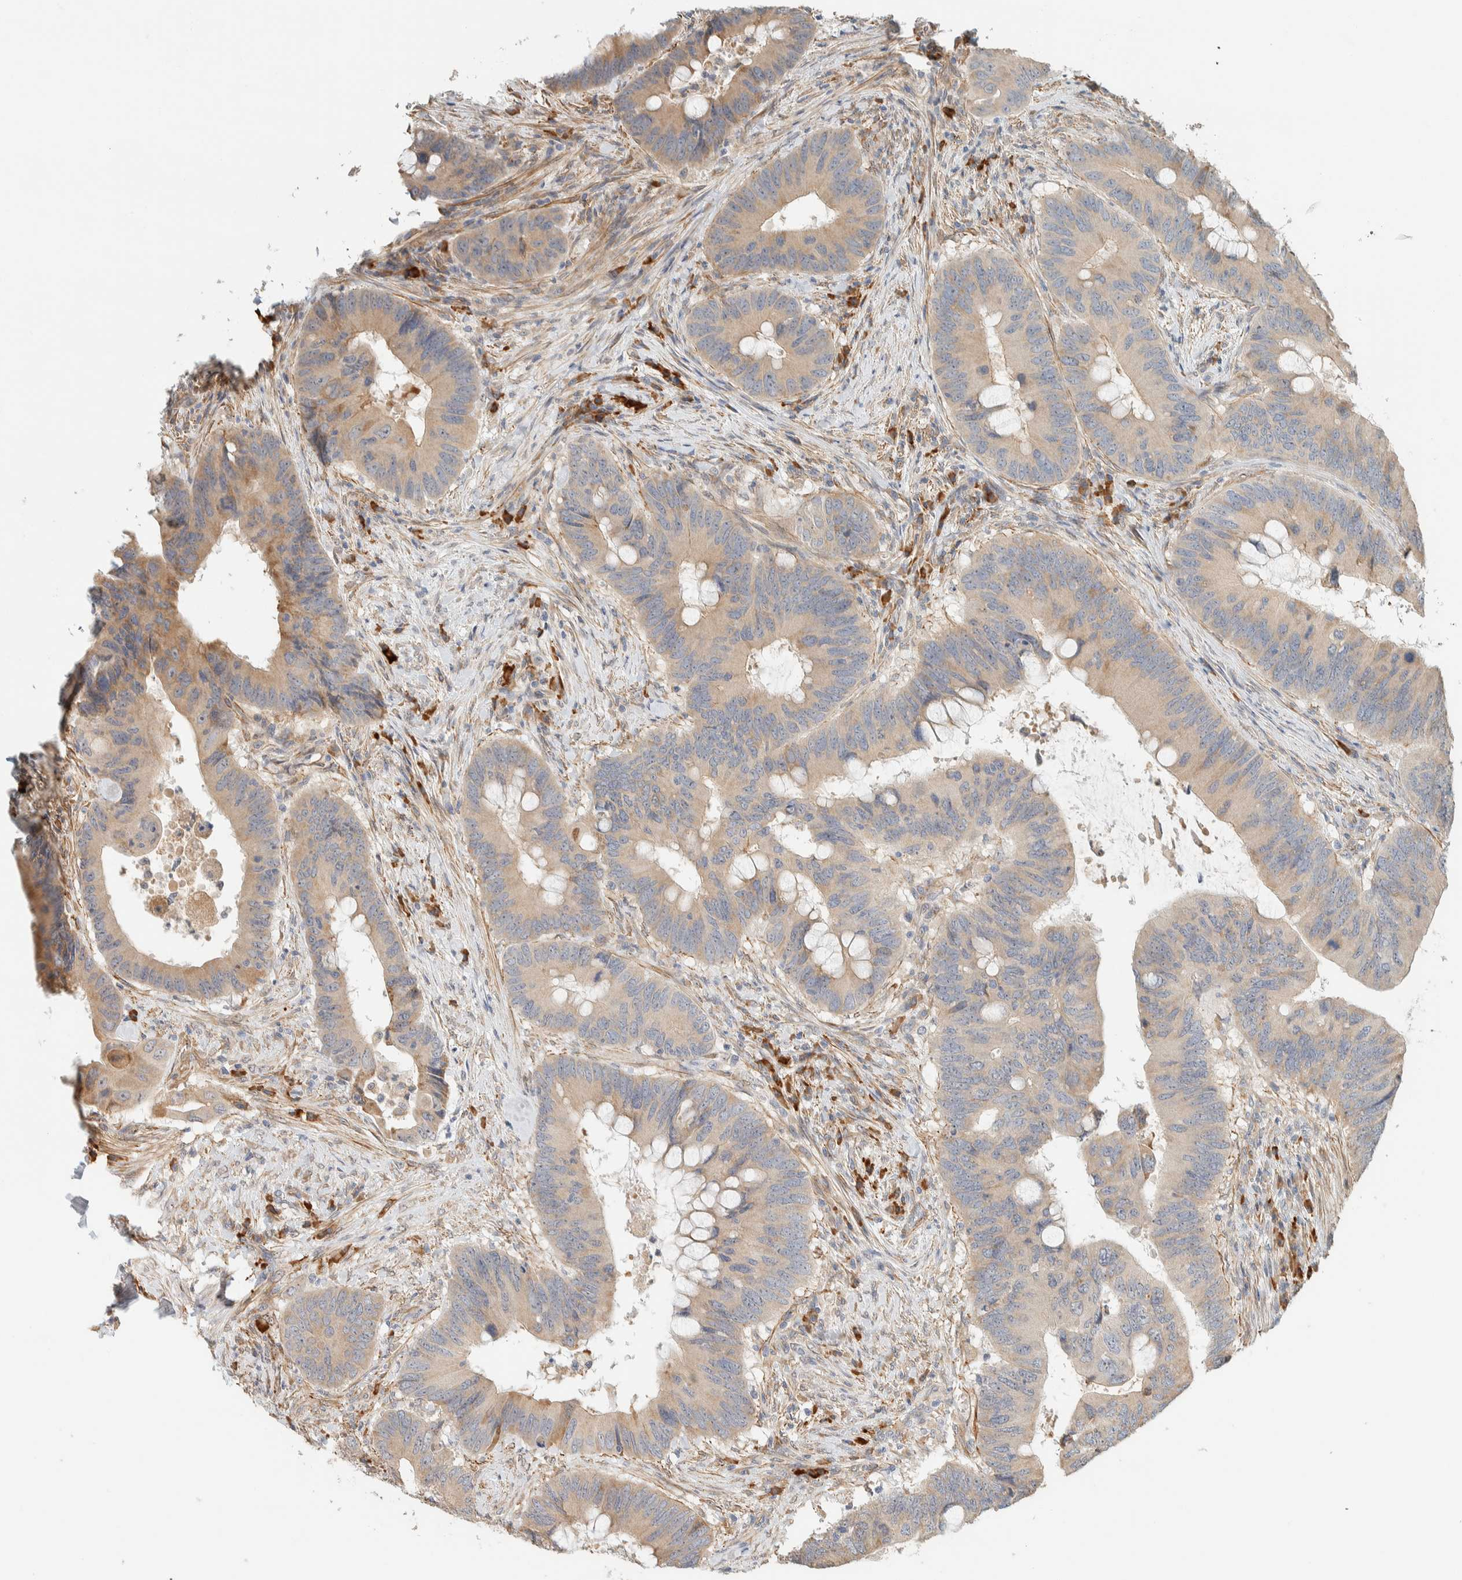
{"staining": {"intensity": "weak", "quantity": ">75%", "location": "cytoplasmic/membranous"}, "tissue": "colorectal cancer", "cell_type": "Tumor cells", "image_type": "cancer", "snomed": [{"axis": "morphology", "description": "Adenocarcinoma, NOS"}, {"axis": "topography", "description": "Colon"}], "caption": "Immunohistochemistry (IHC) histopathology image of human colorectal cancer (adenocarcinoma) stained for a protein (brown), which reveals low levels of weak cytoplasmic/membranous staining in approximately >75% of tumor cells.", "gene": "KLHL40", "patient": {"sex": "male", "age": 71}}